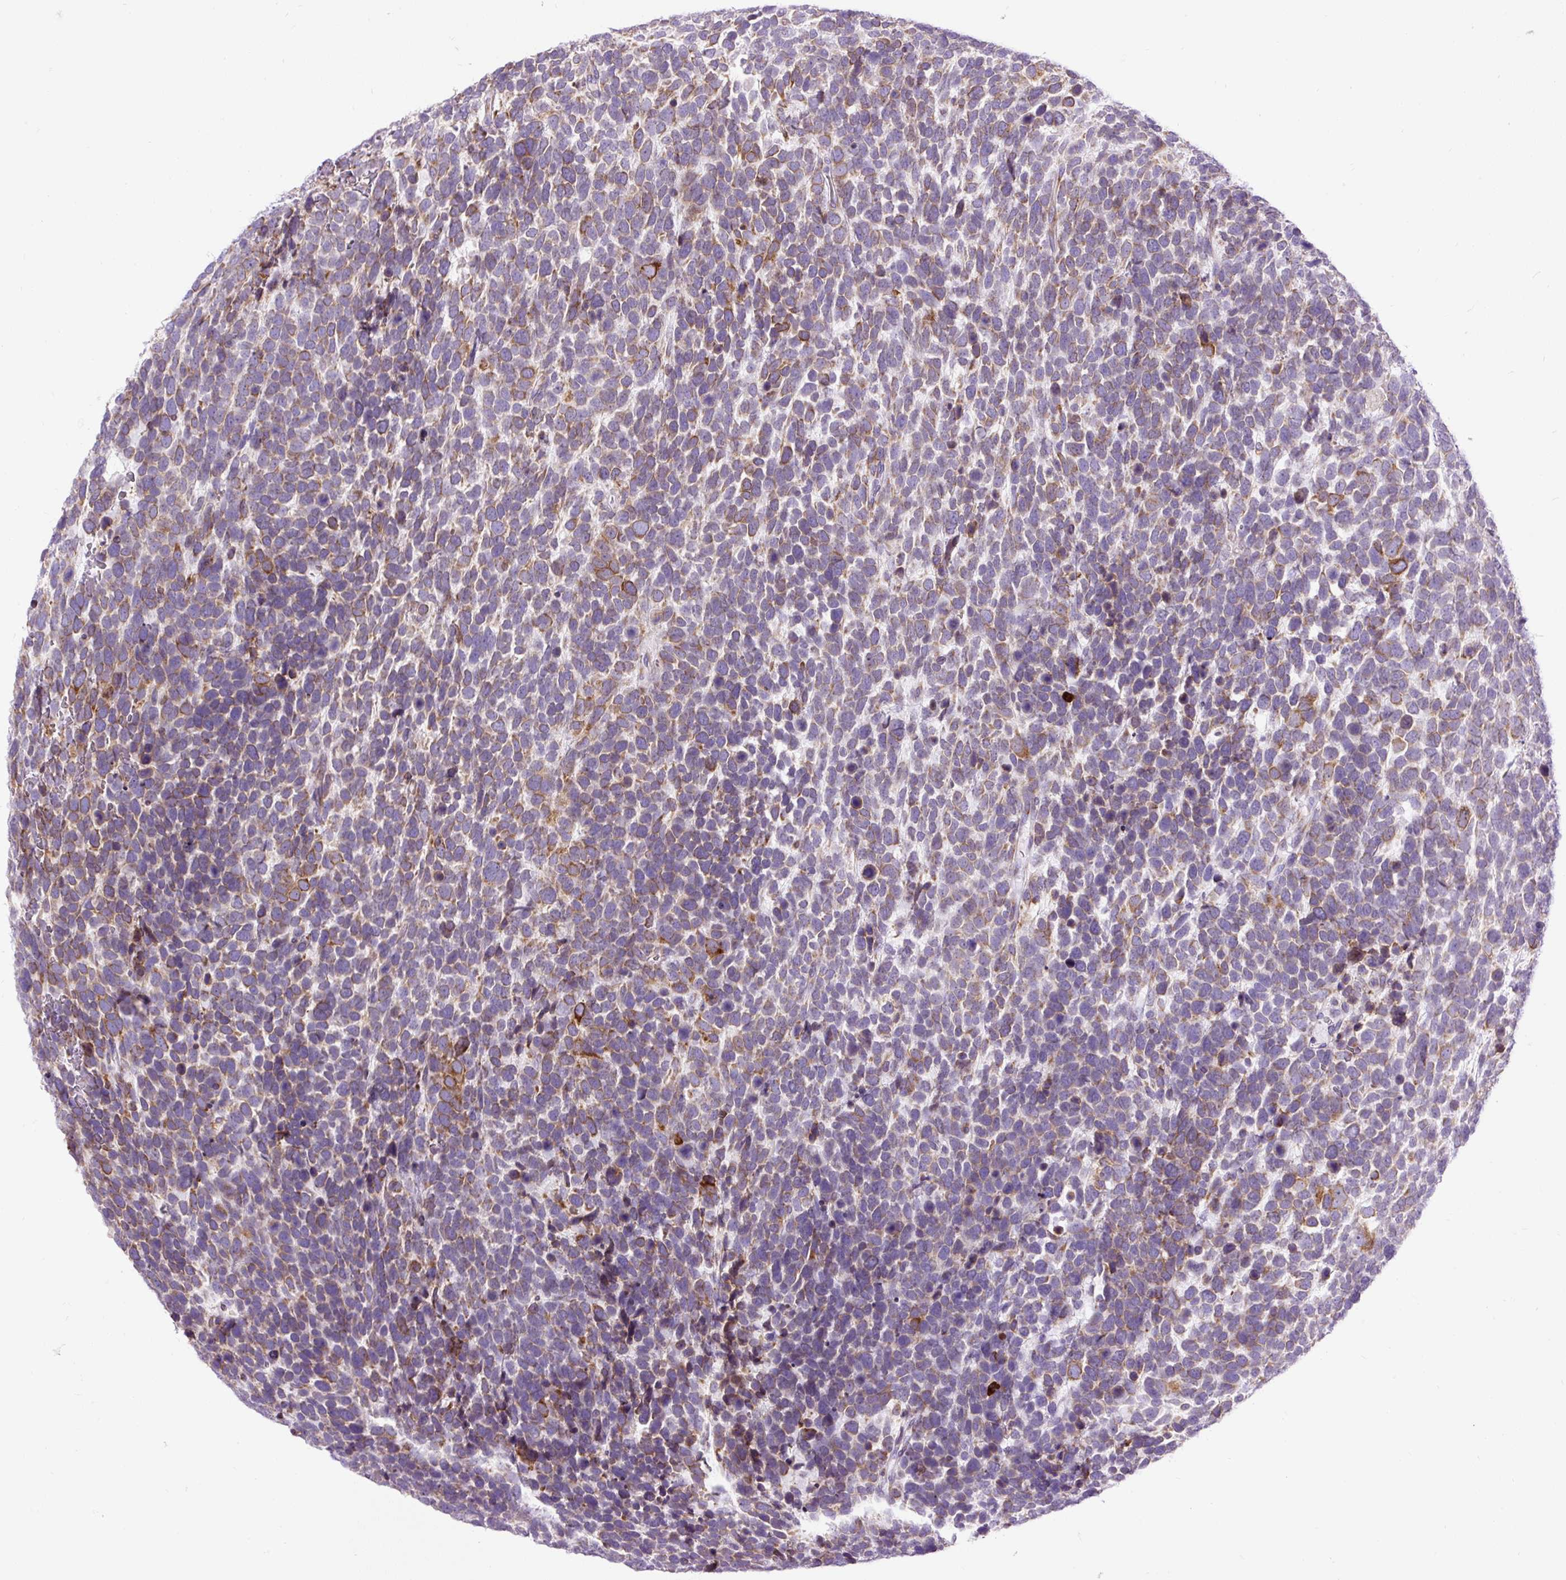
{"staining": {"intensity": "moderate", "quantity": ">75%", "location": "cytoplasmic/membranous"}, "tissue": "urothelial cancer", "cell_type": "Tumor cells", "image_type": "cancer", "snomed": [{"axis": "morphology", "description": "Urothelial carcinoma, High grade"}, {"axis": "topography", "description": "Urinary bladder"}], "caption": "A medium amount of moderate cytoplasmic/membranous expression is seen in approximately >75% of tumor cells in urothelial cancer tissue.", "gene": "DDOST", "patient": {"sex": "female", "age": 82}}